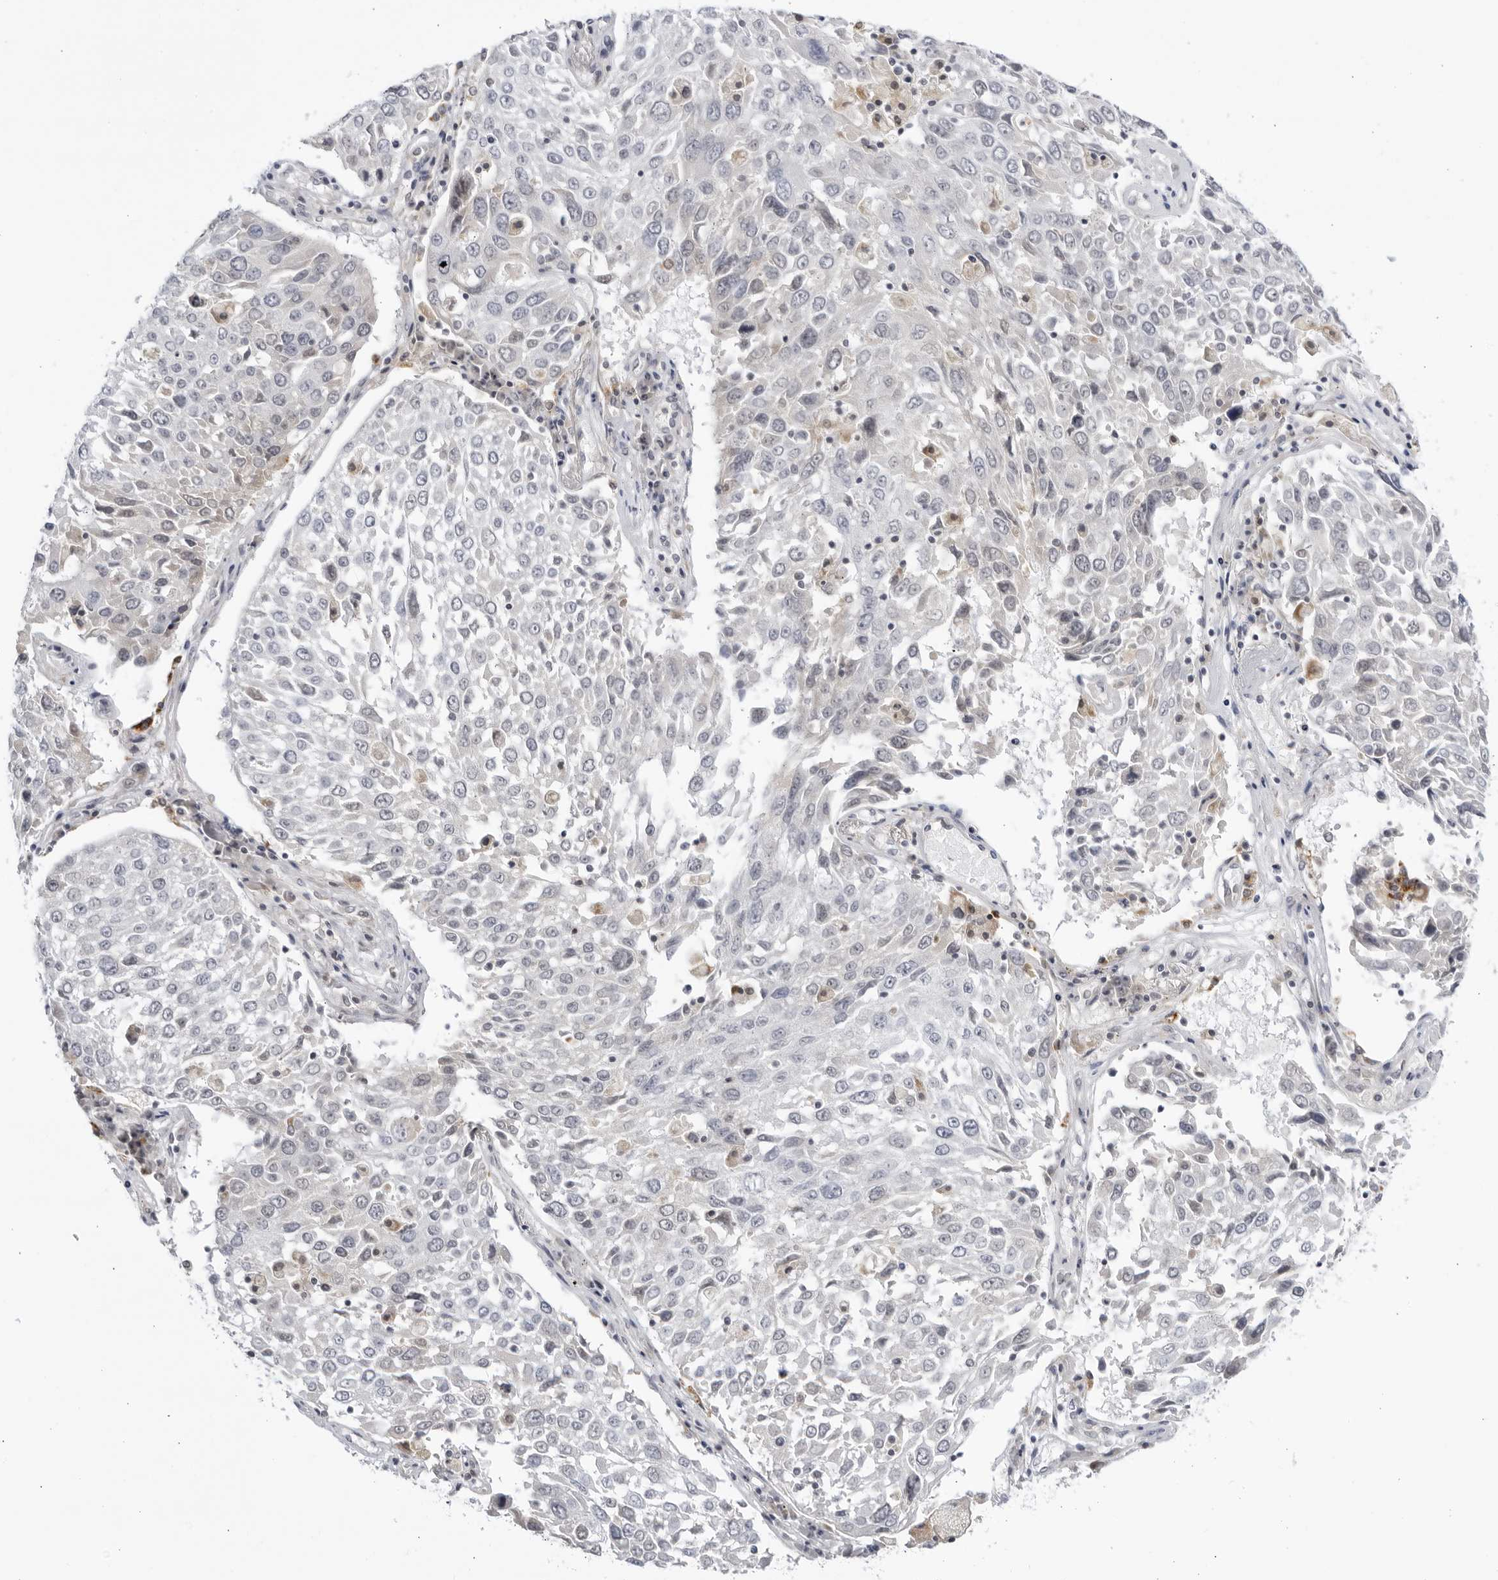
{"staining": {"intensity": "negative", "quantity": "none", "location": "none"}, "tissue": "lung cancer", "cell_type": "Tumor cells", "image_type": "cancer", "snomed": [{"axis": "morphology", "description": "Squamous cell carcinoma, NOS"}, {"axis": "topography", "description": "Lung"}], "caption": "Image shows no significant protein staining in tumor cells of squamous cell carcinoma (lung). Brightfield microscopy of immunohistochemistry stained with DAB (3,3'-diaminobenzidine) (brown) and hematoxylin (blue), captured at high magnification.", "gene": "CNBD1", "patient": {"sex": "male", "age": 65}}